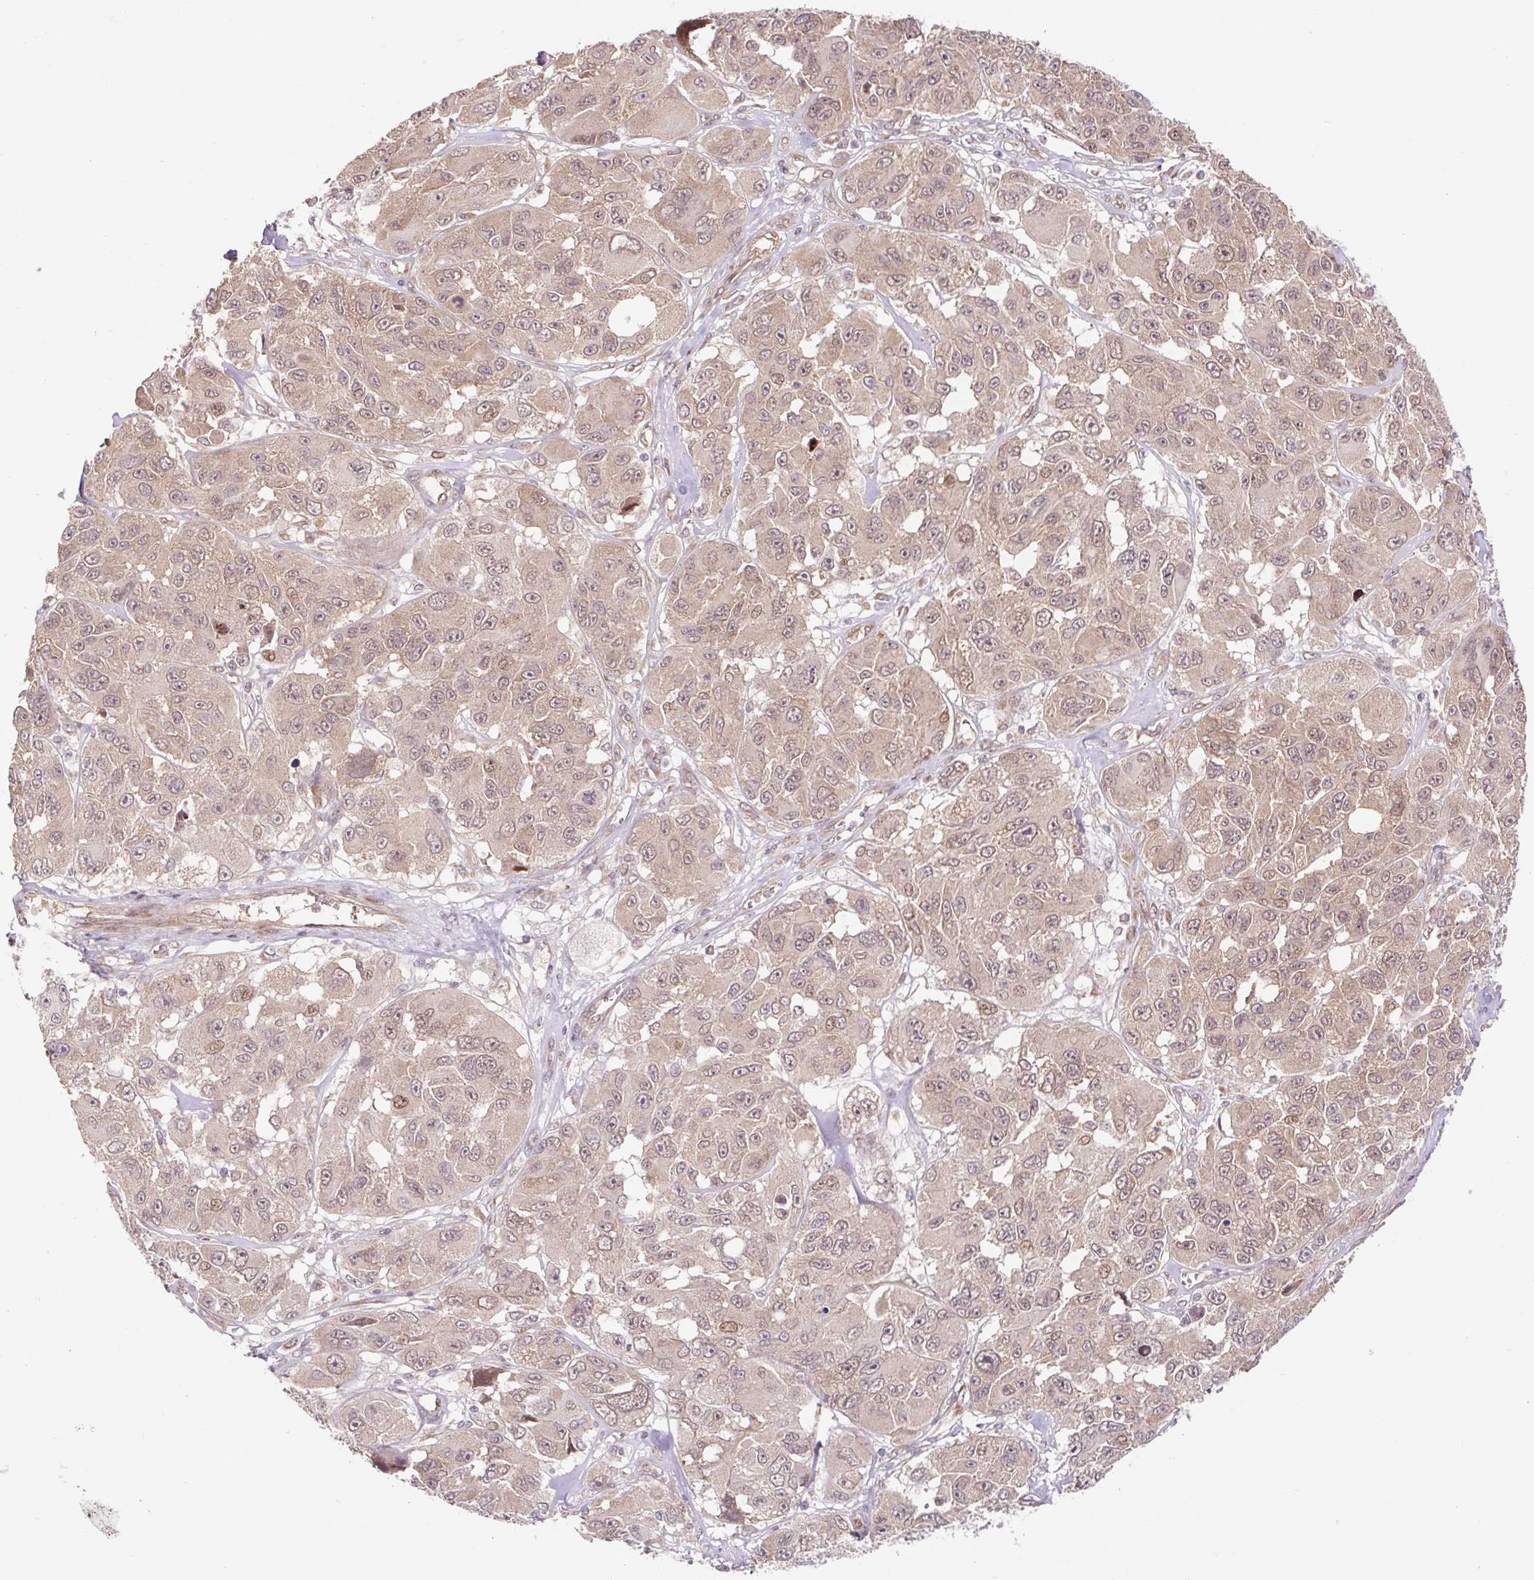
{"staining": {"intensity": "moderate", "quantity": ">75%", "location": "cytoplasmic/membranous,nuclear"}, "tissue": "melanoma", "cell_type": "Tumor cells", "image_type": "cancer", "snomed": [{"axis": "morphology", "description": "Malignant melanoma, NOS"}, {"axis": "topography", "description": "Skin"}], "caption": "IHC staining of malignant melanoma, which exhibits medium levels of moderate cytoplasmic/membranous and nuclear expression in about >75% of tumor cells indicating moderate cytoplasmic/membranous and nuclear protein staining. The staining was performed using DAB (3,3'-diaminobenzidine) (brown) for protein detection and nuclei were counterstained in hematoxylin (blue).", "gene": "HFE", "patient": {"sex": "female", "age": 66}}